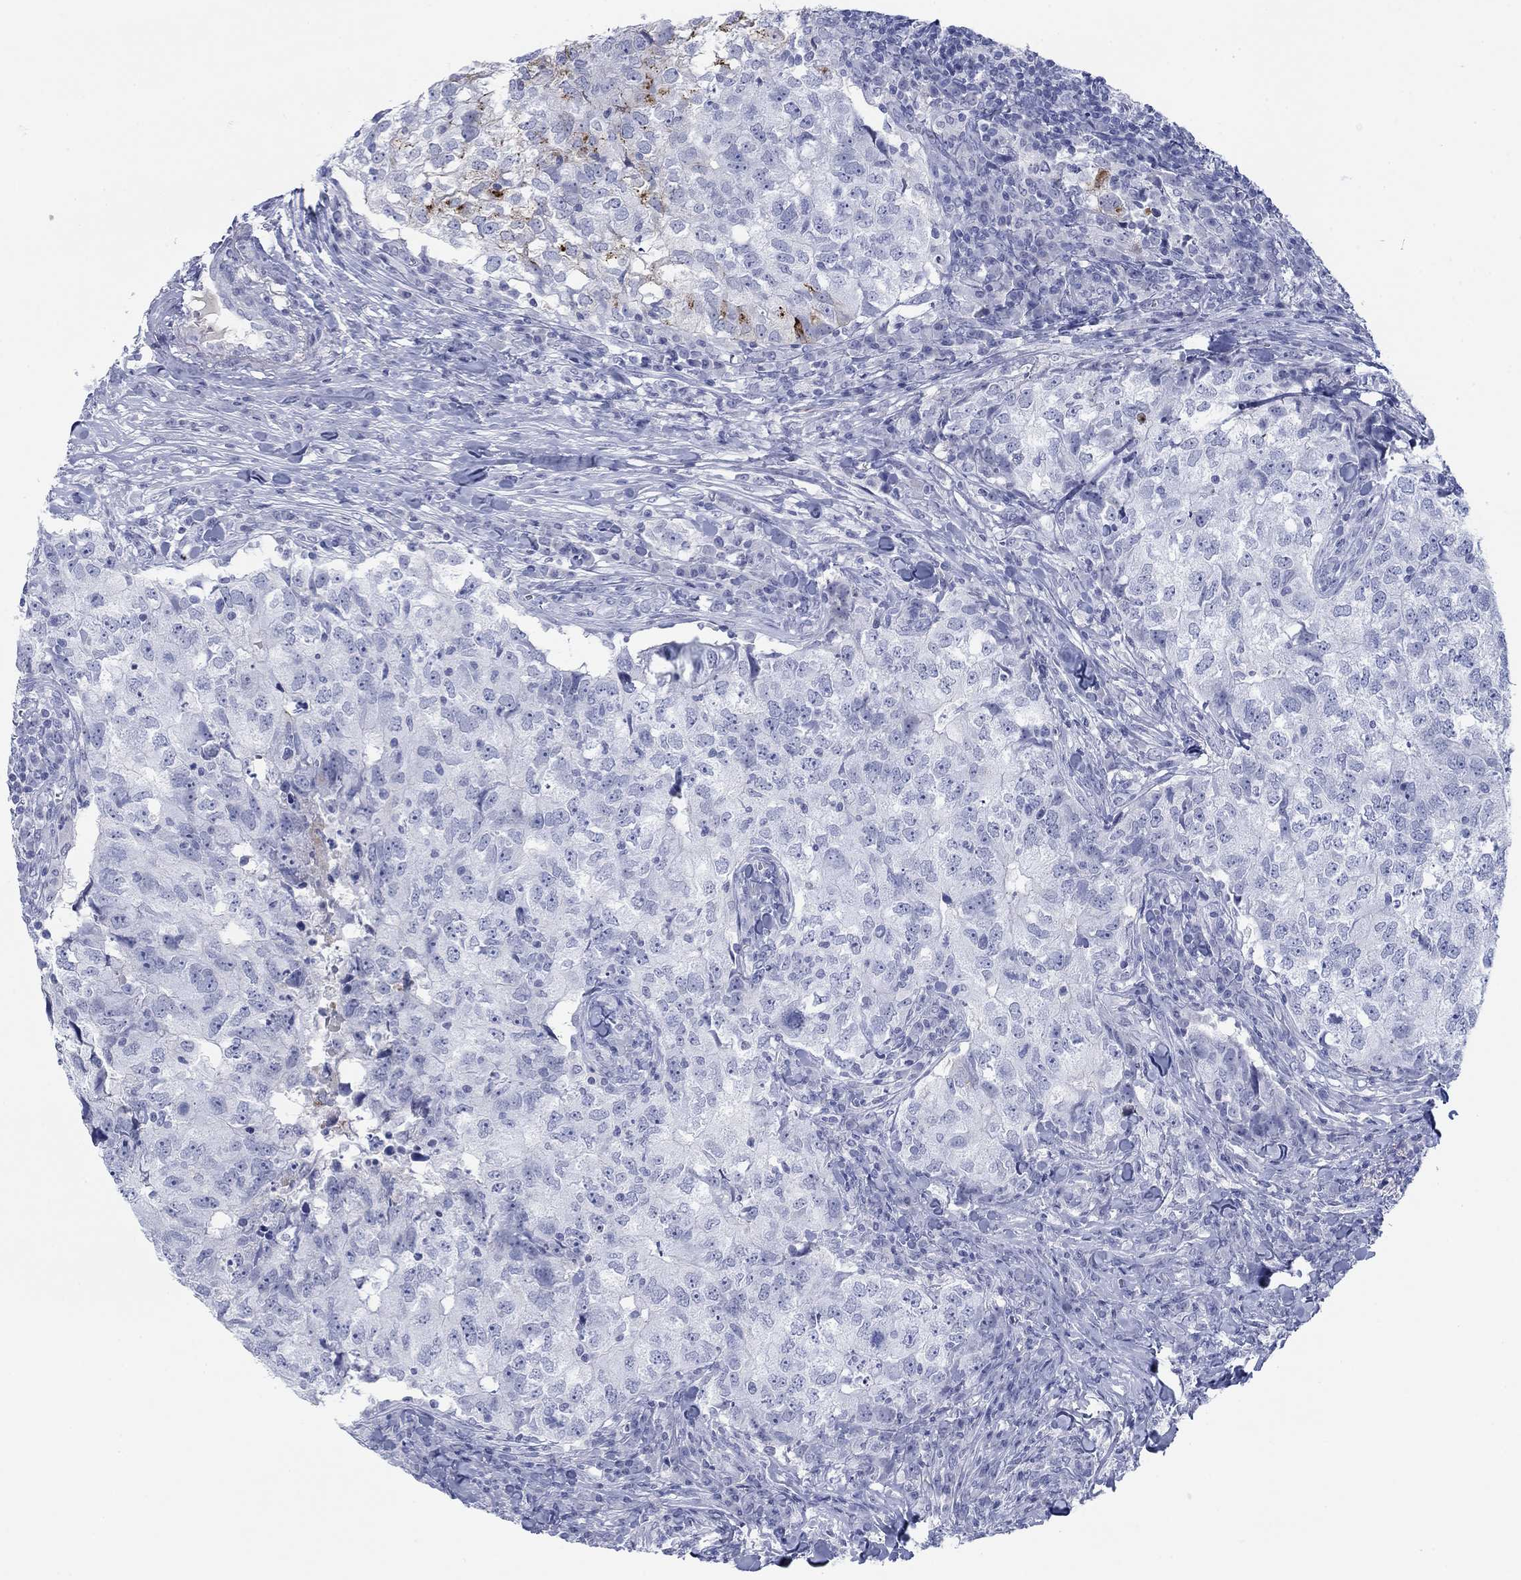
{"staining": {"intensity": "negative", "quantity": "none", "location": "none"}, "tissue": "breast cancer", "cell_type": "Tumor cells", "image_type": "cancer", "snomed": [{"axis": "morphology", "description": "Duct carcinoma"}, {"axis": "topography", "description": "Breast"}], "caption": "Immunohistochemistry of human breast cancer shows no positivity in tumor cells.", "gene": "PDYN", "patient": {"sex": "female", "age": 30}}